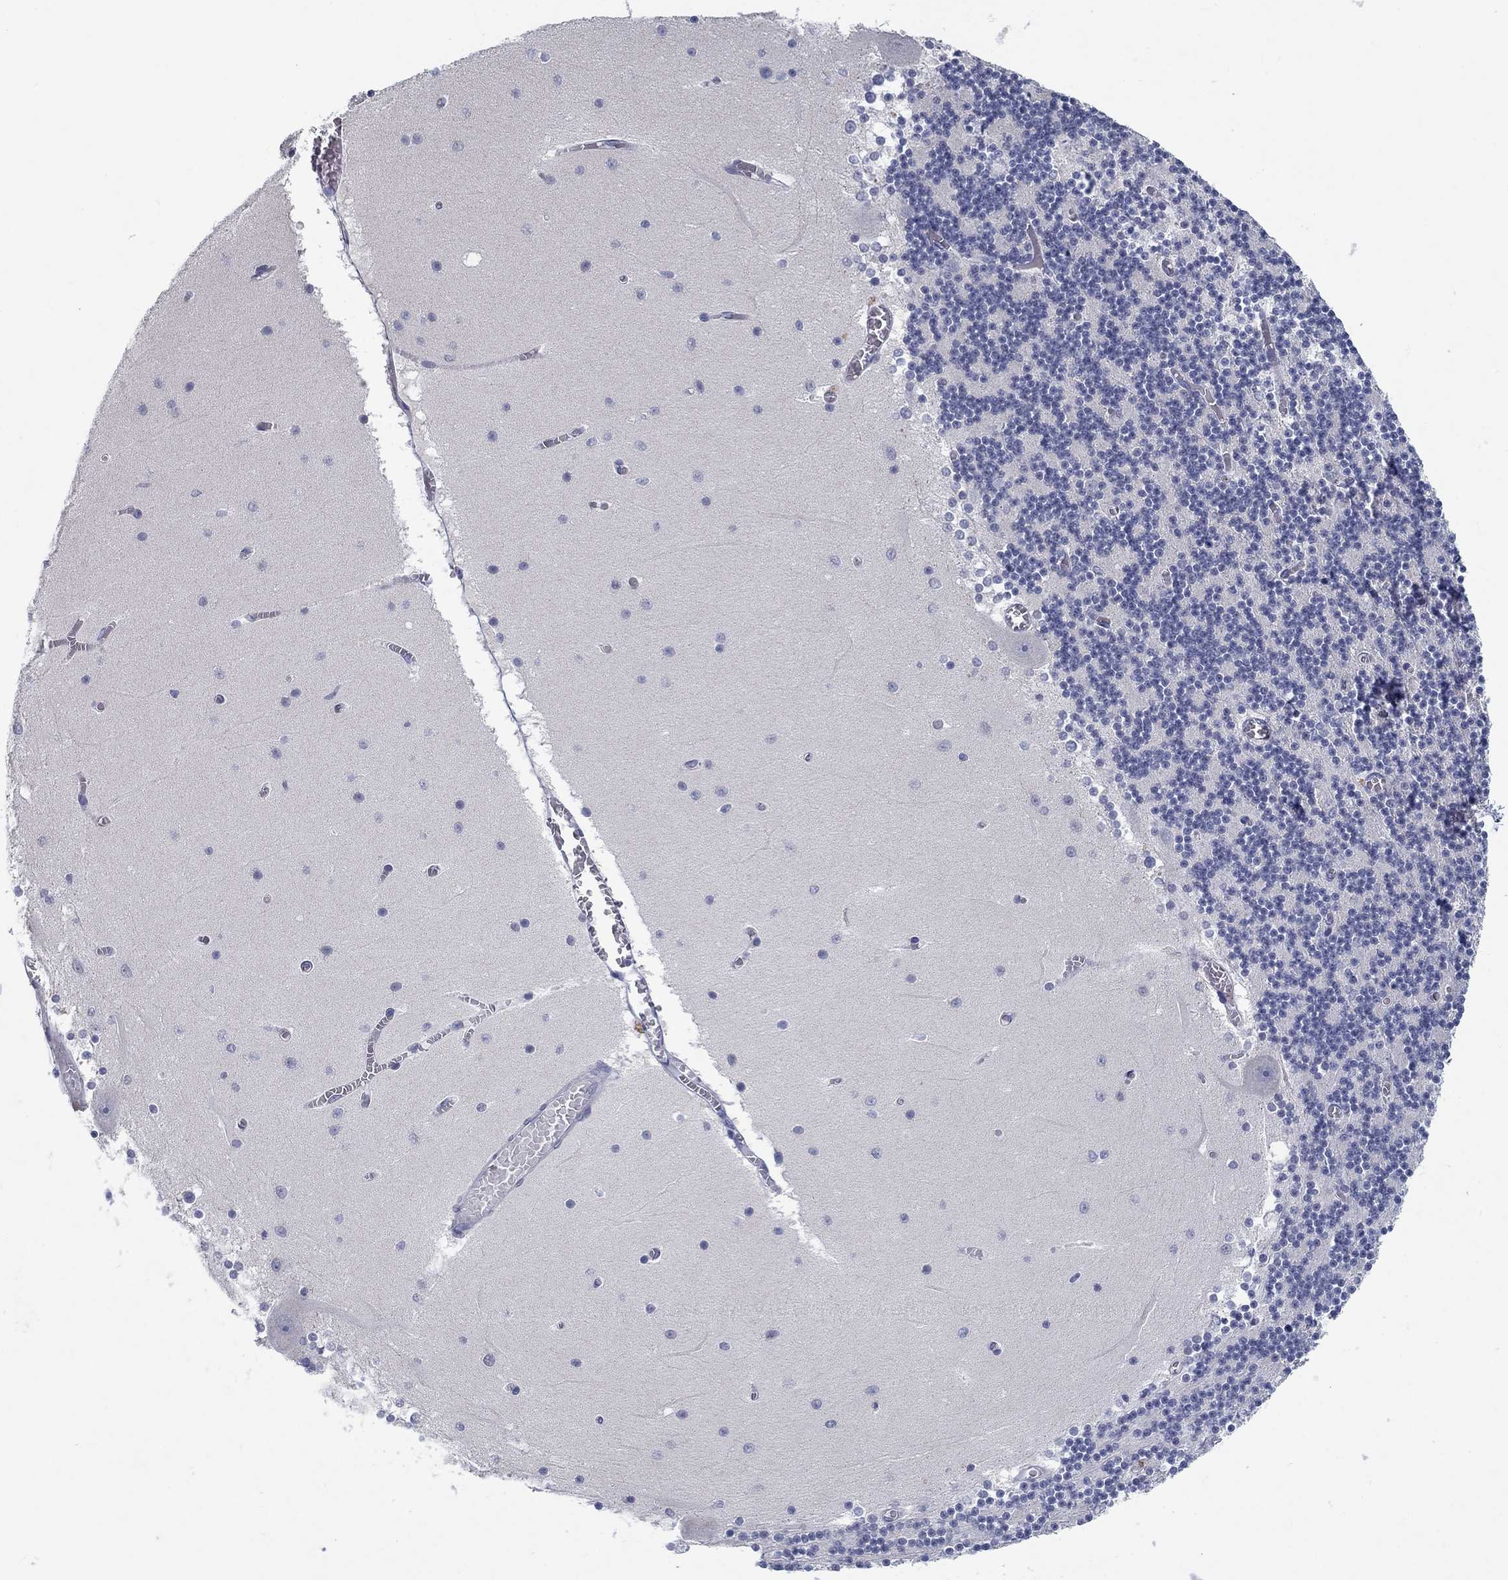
{"staining": {"intensity": "negative", "quantity": "none", "location": "none"}, "tissue": "cerebellum", "cell_type": "Cells in granular layer", "image_type": "normal", "snomed": [{"axis": "morphology", "description": "Normal tissue, NOS"}, {"axis": "topography", "description": "Cerebellum"}], "caption": "Cells in granular layer show no significant expression in unremarkable cerebellum. Brightfield microscopy of immunohistochemistry stained with DAB (3,3'-diaminobenzidine) (brown) and hematoxylin (blue), captured at high magnification.", "gene": "GZMA", "patient": {"sex": "female", "age": 28}}